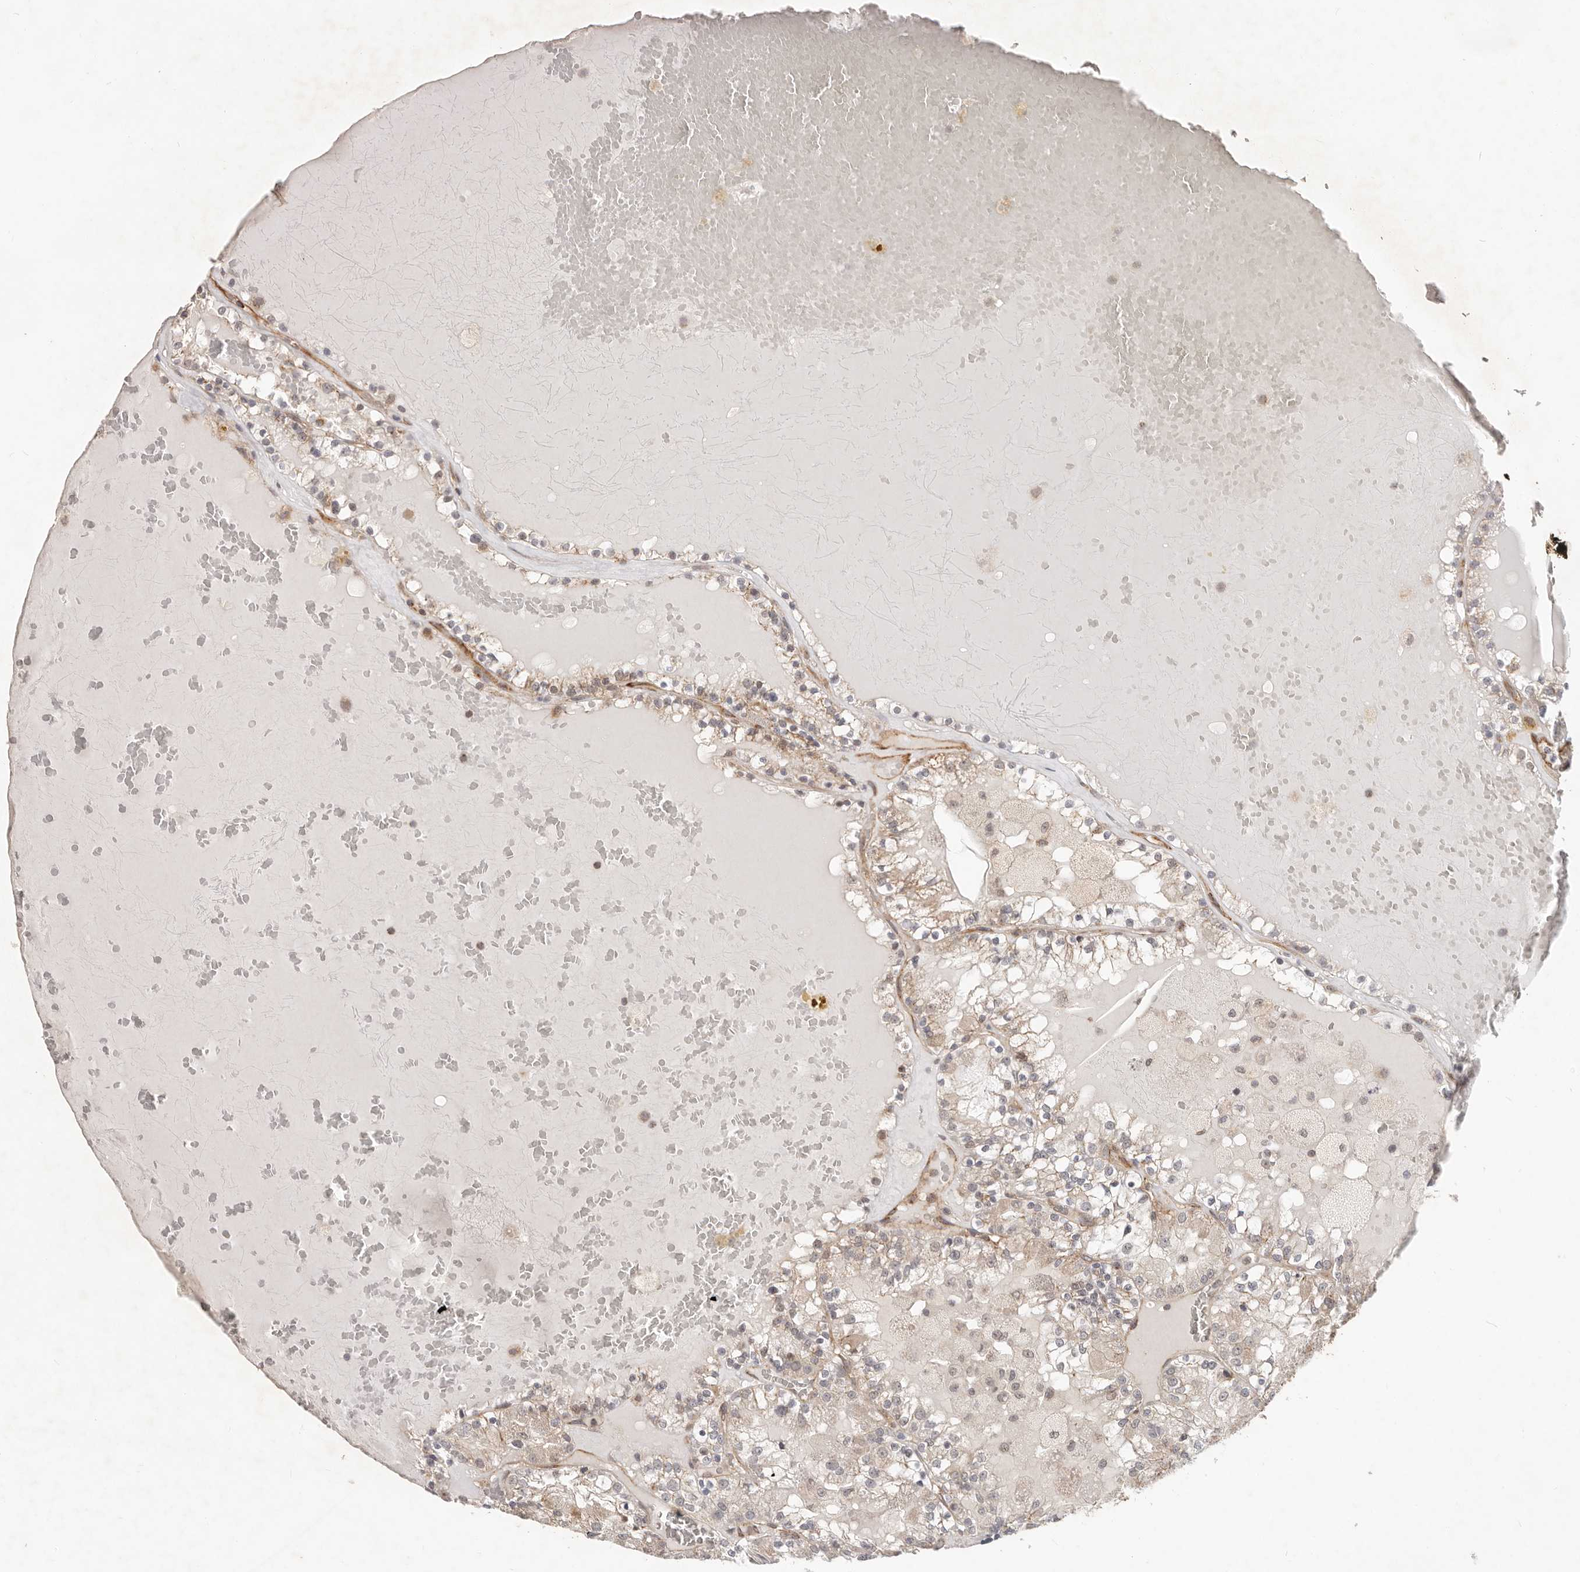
{"staining": {"intensity": "weak", "quantity": "25%-75%", "location": "cytoplasmic/membranous"}, "tissue": "renal cancer", "cell_type": "Tumor cells", "image_type": "cancer", "snomed": [{"axis": "morphology", "description": "Adenocarcinoma, NOS"}, {"axis": "topography", "description": "Kidney"}], "caption": "A low amount of weak cytoplasmic/membranous positivity is seen in approximately 25%-75% of tumor cells in renal adenocarcinoma tissue. The staining was performed using DAB, with brown indicating positive protein expression. Nuclei are stained blue with hematoxylin.", "gene": "USP49", "patient": {"sex": "female", "age": 56}}